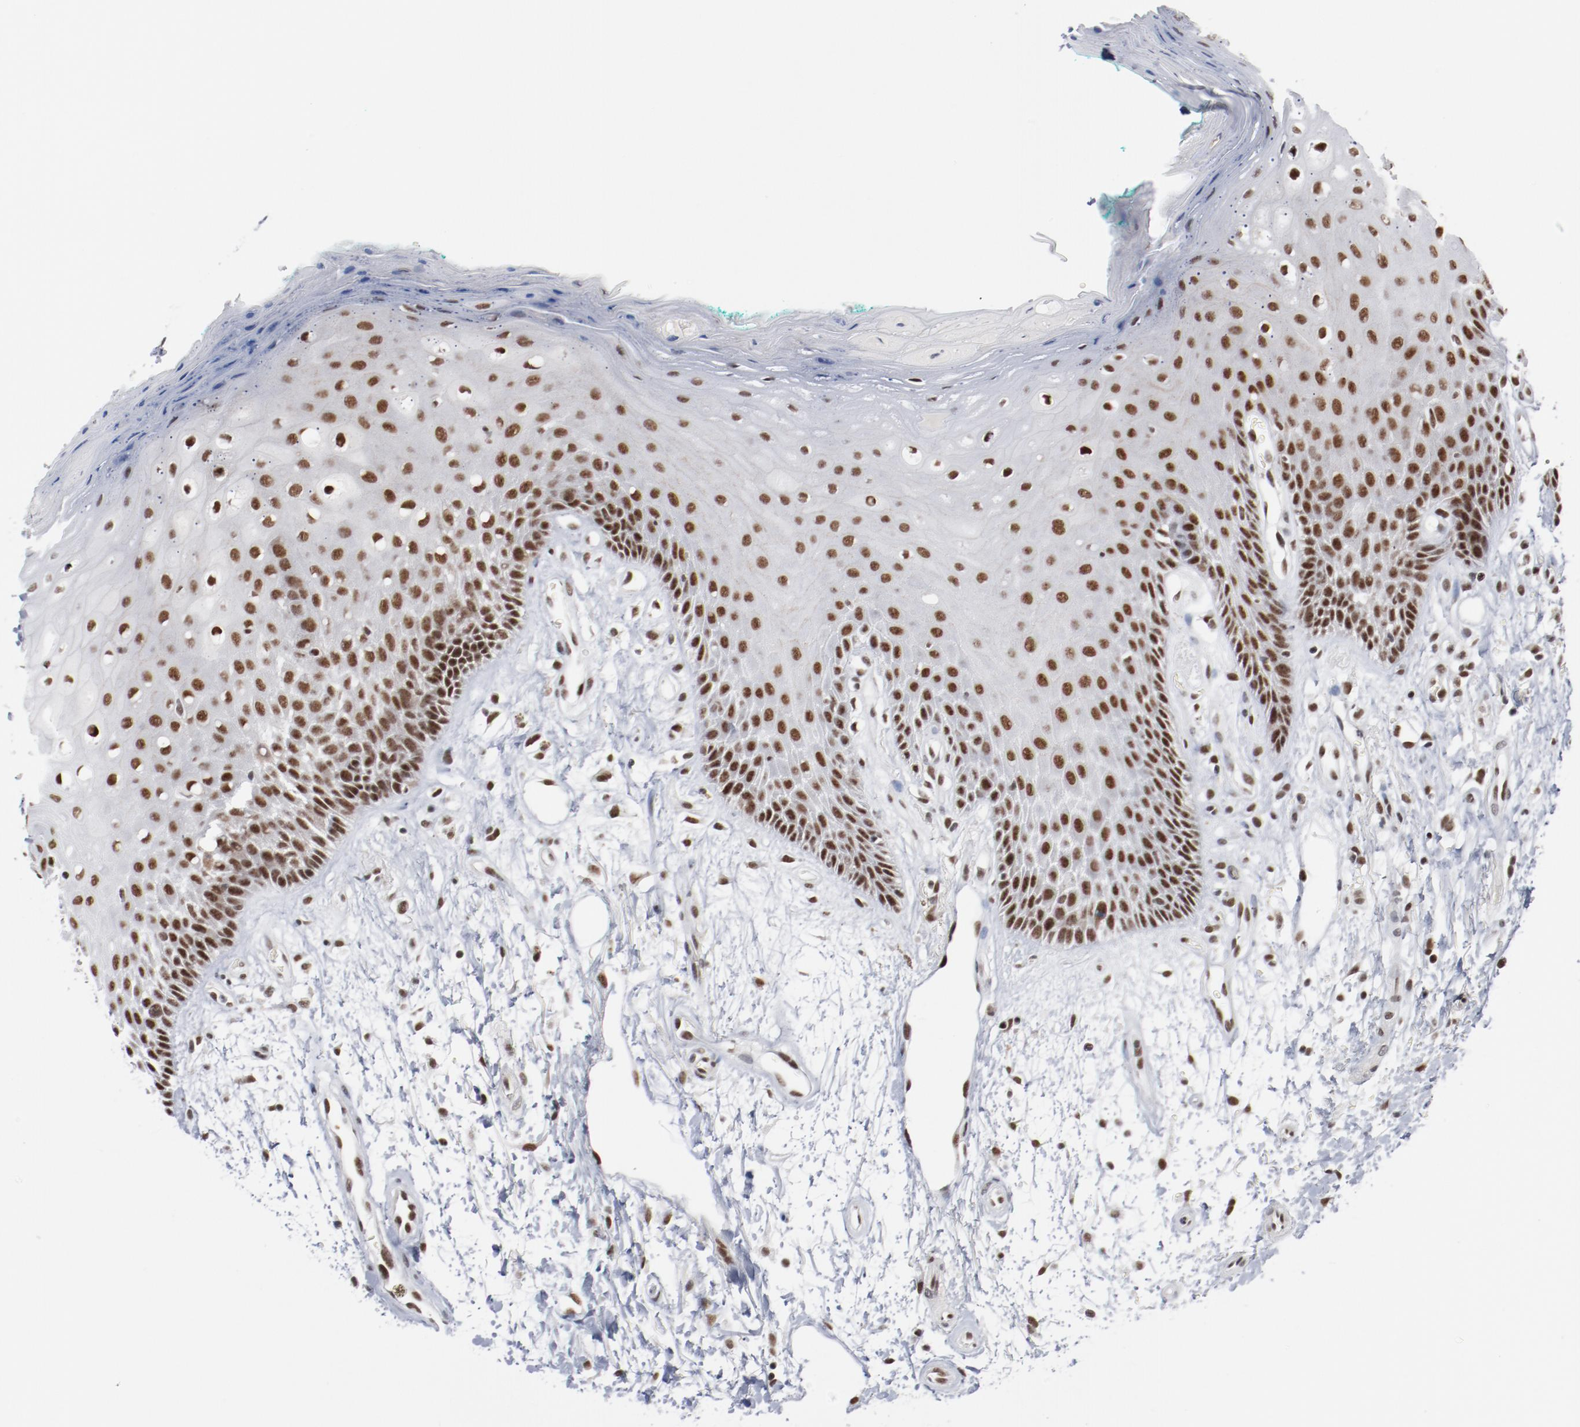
{"staining": {"intensity": "strong", "quantity": ">75%", "location": "nuclear"}, "tissue": "oral mucosa", "cell_type": "Squamous epithelial cells", "image_type": "normal", "snomed": [{"axis": "morphology", "description": "Normal tissue, NOS"}, {"axis": "morphology", "description": "Squamous cell carcinoma, NOS"}, {"axis": "topography", "description": "Skeletal muscle"}, {"axis": "topography", "description": "Oral tissue"}, {"axis": "topography", "description": "Head-Neck"}], "caption": "IHC photomicrograph of normal oral mucosa stained for a protein (brown), which exhibits high levels of strong nuclear staining in about >75% of squamous epithelial cells.", "gene": "BUB3", "patient": {"sex": "female", "age": 84}}